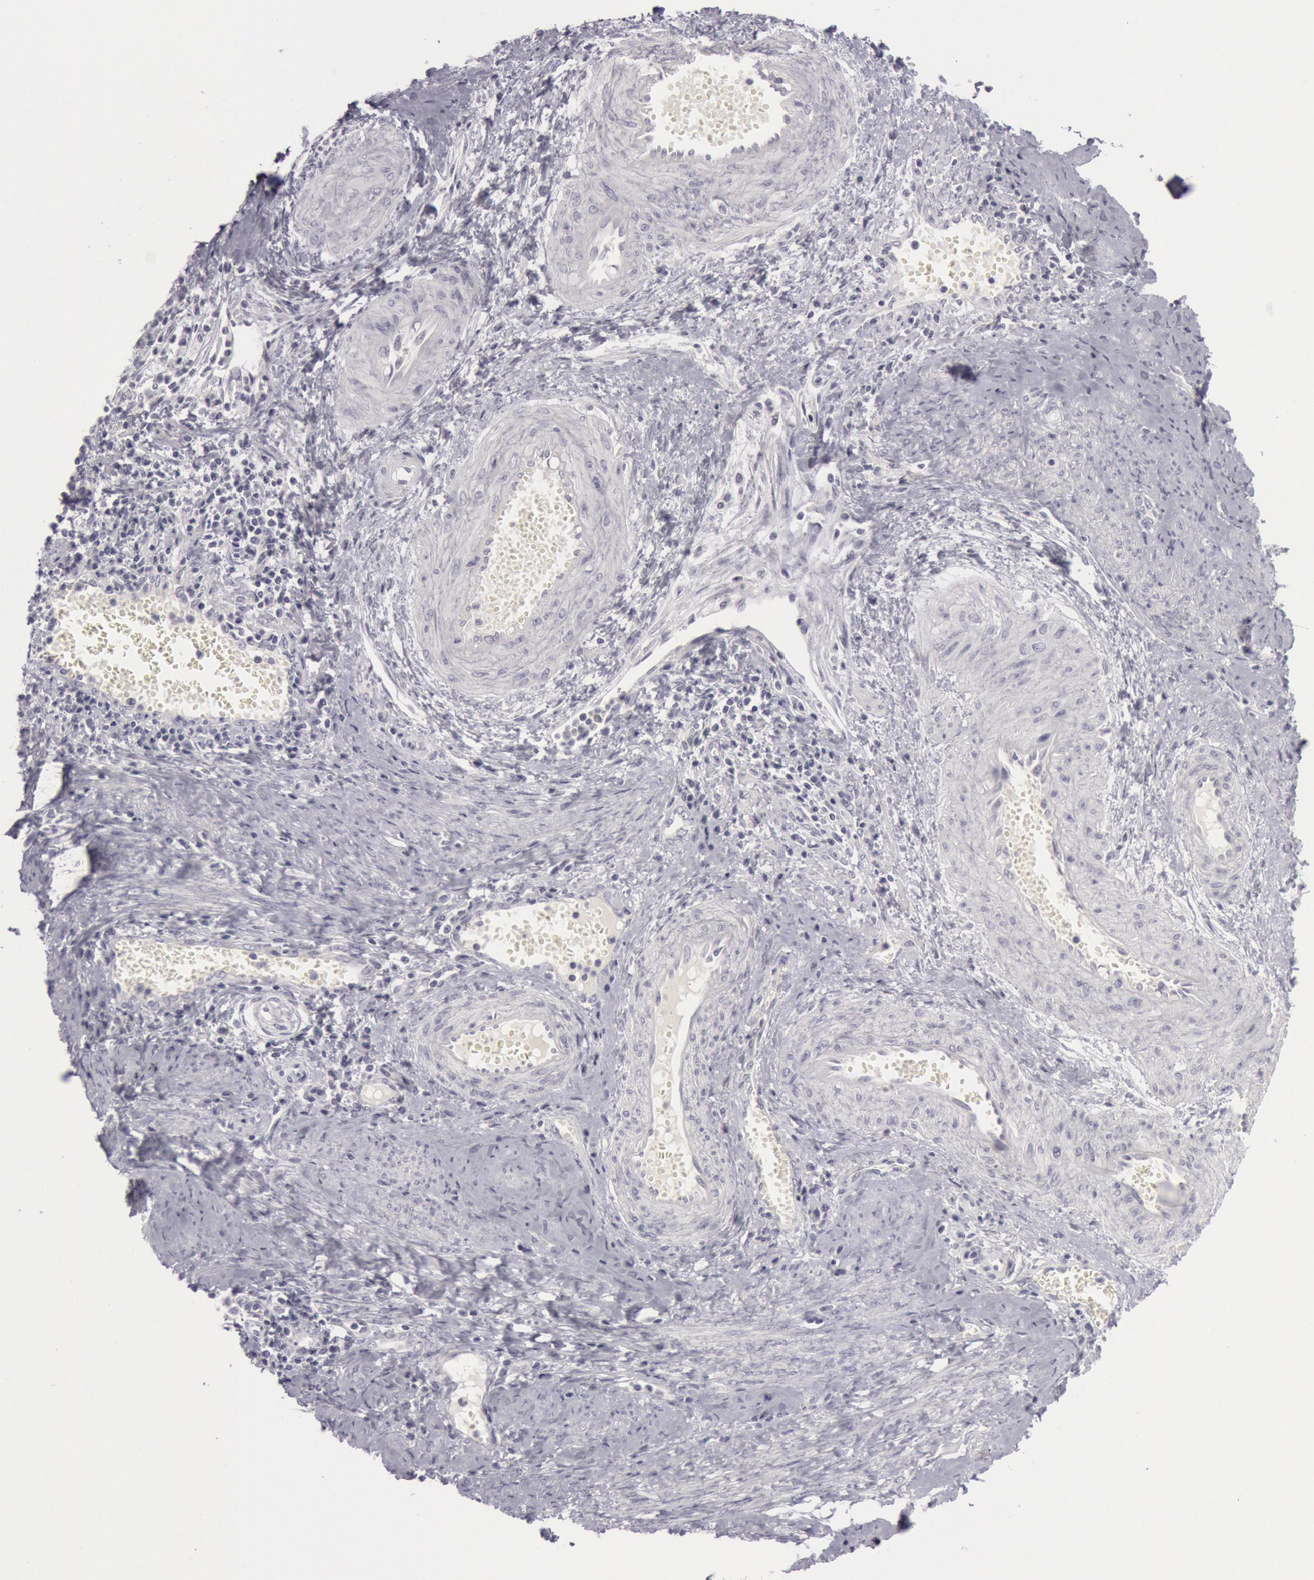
{"staining": {"intensity": "negative", "quantity": "none", "location": "none"}, "tissue": "cervical cancer", "cell_type": "Tumor cells", "image_type": "cancer", "snomed": [{"axis": "morphology", "description": "Normal tissue, NOS"}, {"axis": "morphology", "description": "Adenocarcinoma, NOS"}, {"axis": "topography", "description": "Cervix"}], "caption": "Tumor cells show no significant protein expression in adenocarcinoma (cervical).", "gene": "KRT16", "patient": {"sex": "female", "age": 34}}